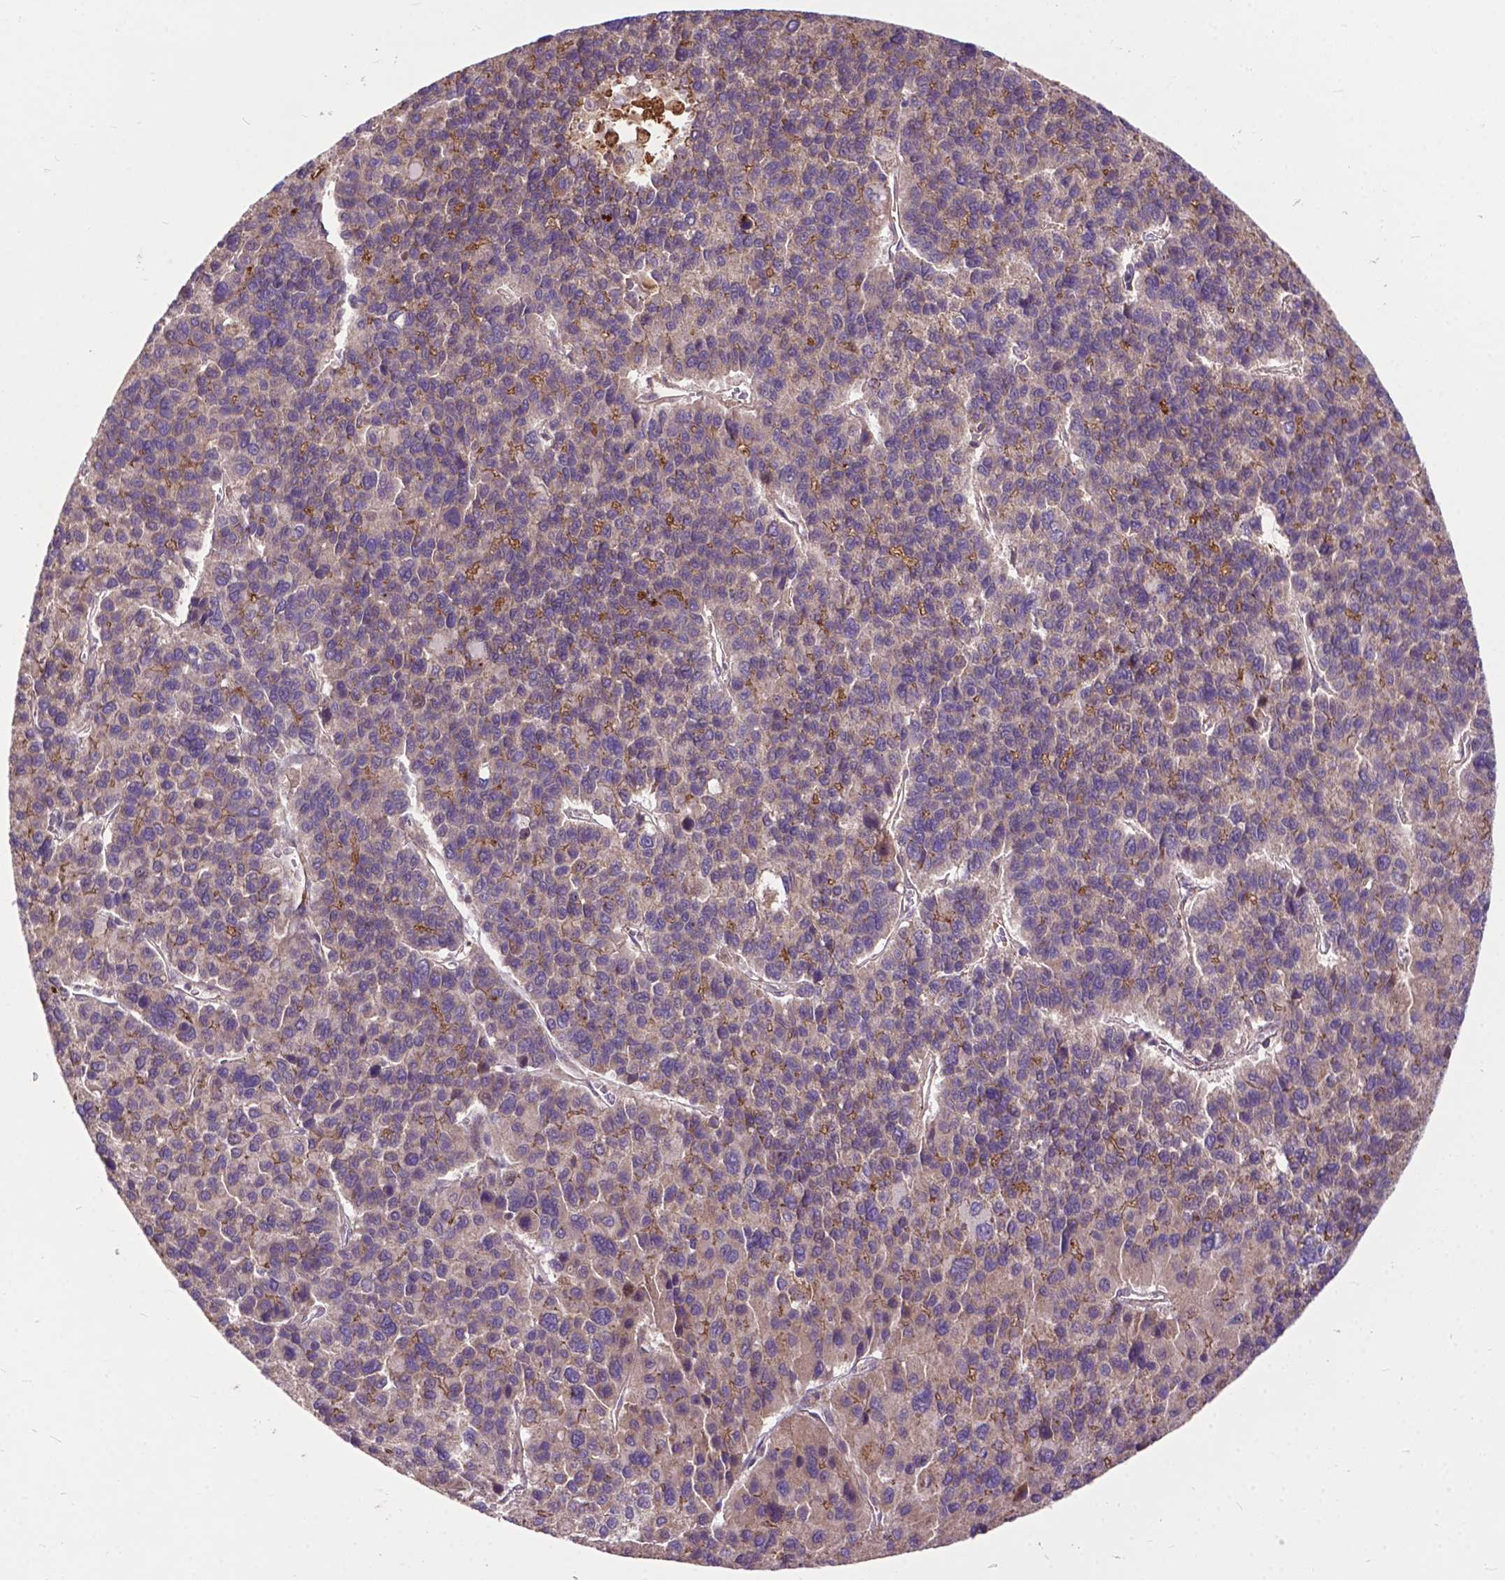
{"staining": {"intensity": "moderate", "quantity": "<25%", "location": "cytoplasmic/membranous"}, "tissue": "liver cancer", "cell_type": "Tumor cells", "image_type": "cancer", "snomed": [{"axis": "morphology", "description": "Carcinoma, Hepatocellular, NOS"}, {"axis": "topography", "description": "Liver"}], "caption": "Immunohistochemical staining of human liver cancer shows moderate cytoplasmic/membranous protein positivity in about <25% of tumor cells.", "gene": "PARP3", "patient": {"sex": "female", "age": 41}}